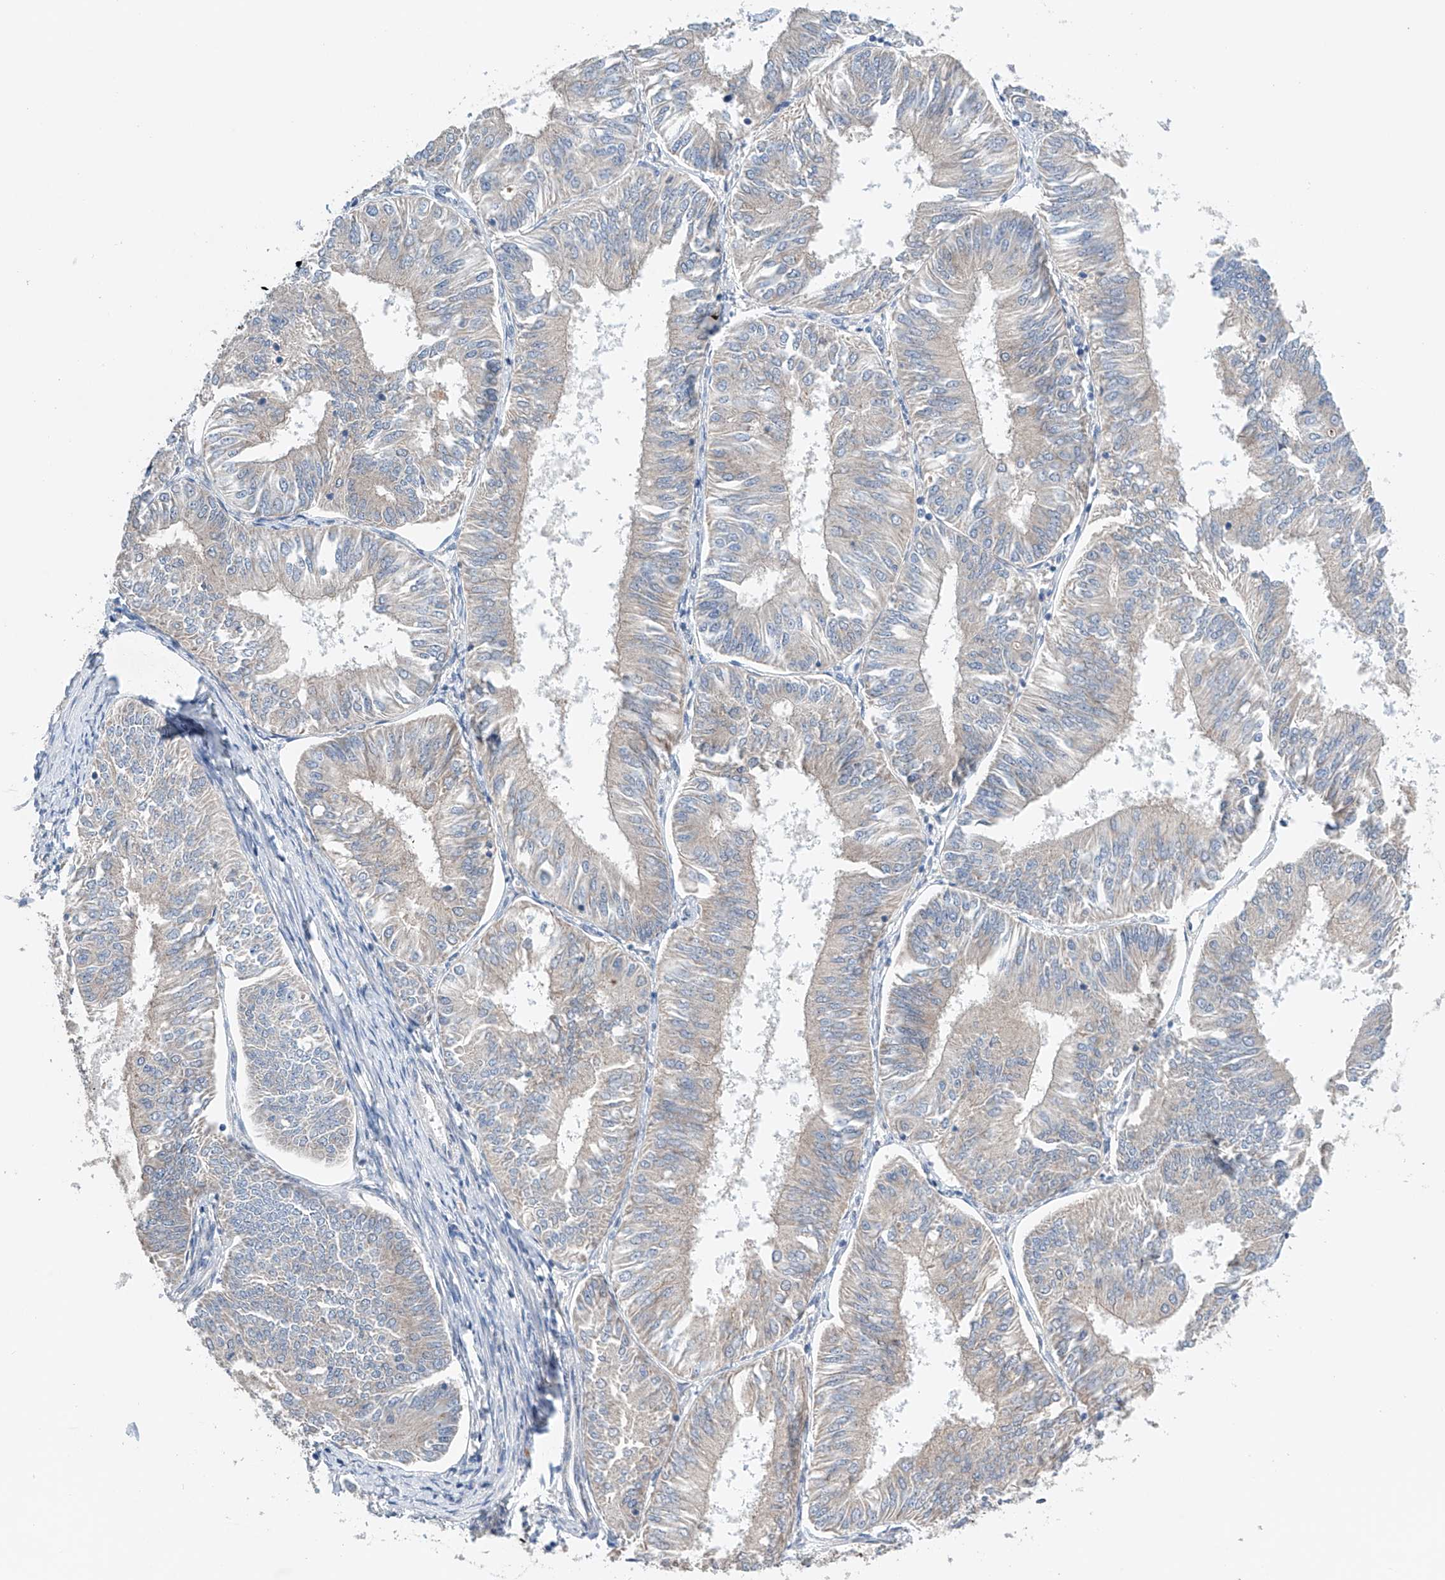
{"staining": {"intensity": "weak", "quantity": "<25%", "location": "cytoplasmic/membranous"}, "tissue": "endometrial cancer", "cell_type": "Tumor cells", "image_type": "cancer", "snomed": [{"axis": "morphology", "description": "Adenocarcinoma, NOS"}, {"axis": "topography", "description": "Endometrium"}], "caption": "This is an IHC histopathology image of human endometrial cancer. There is no staining in tumor cells.", "gene": "GPC4", "patient": {"sex": "female", "age": 58}}